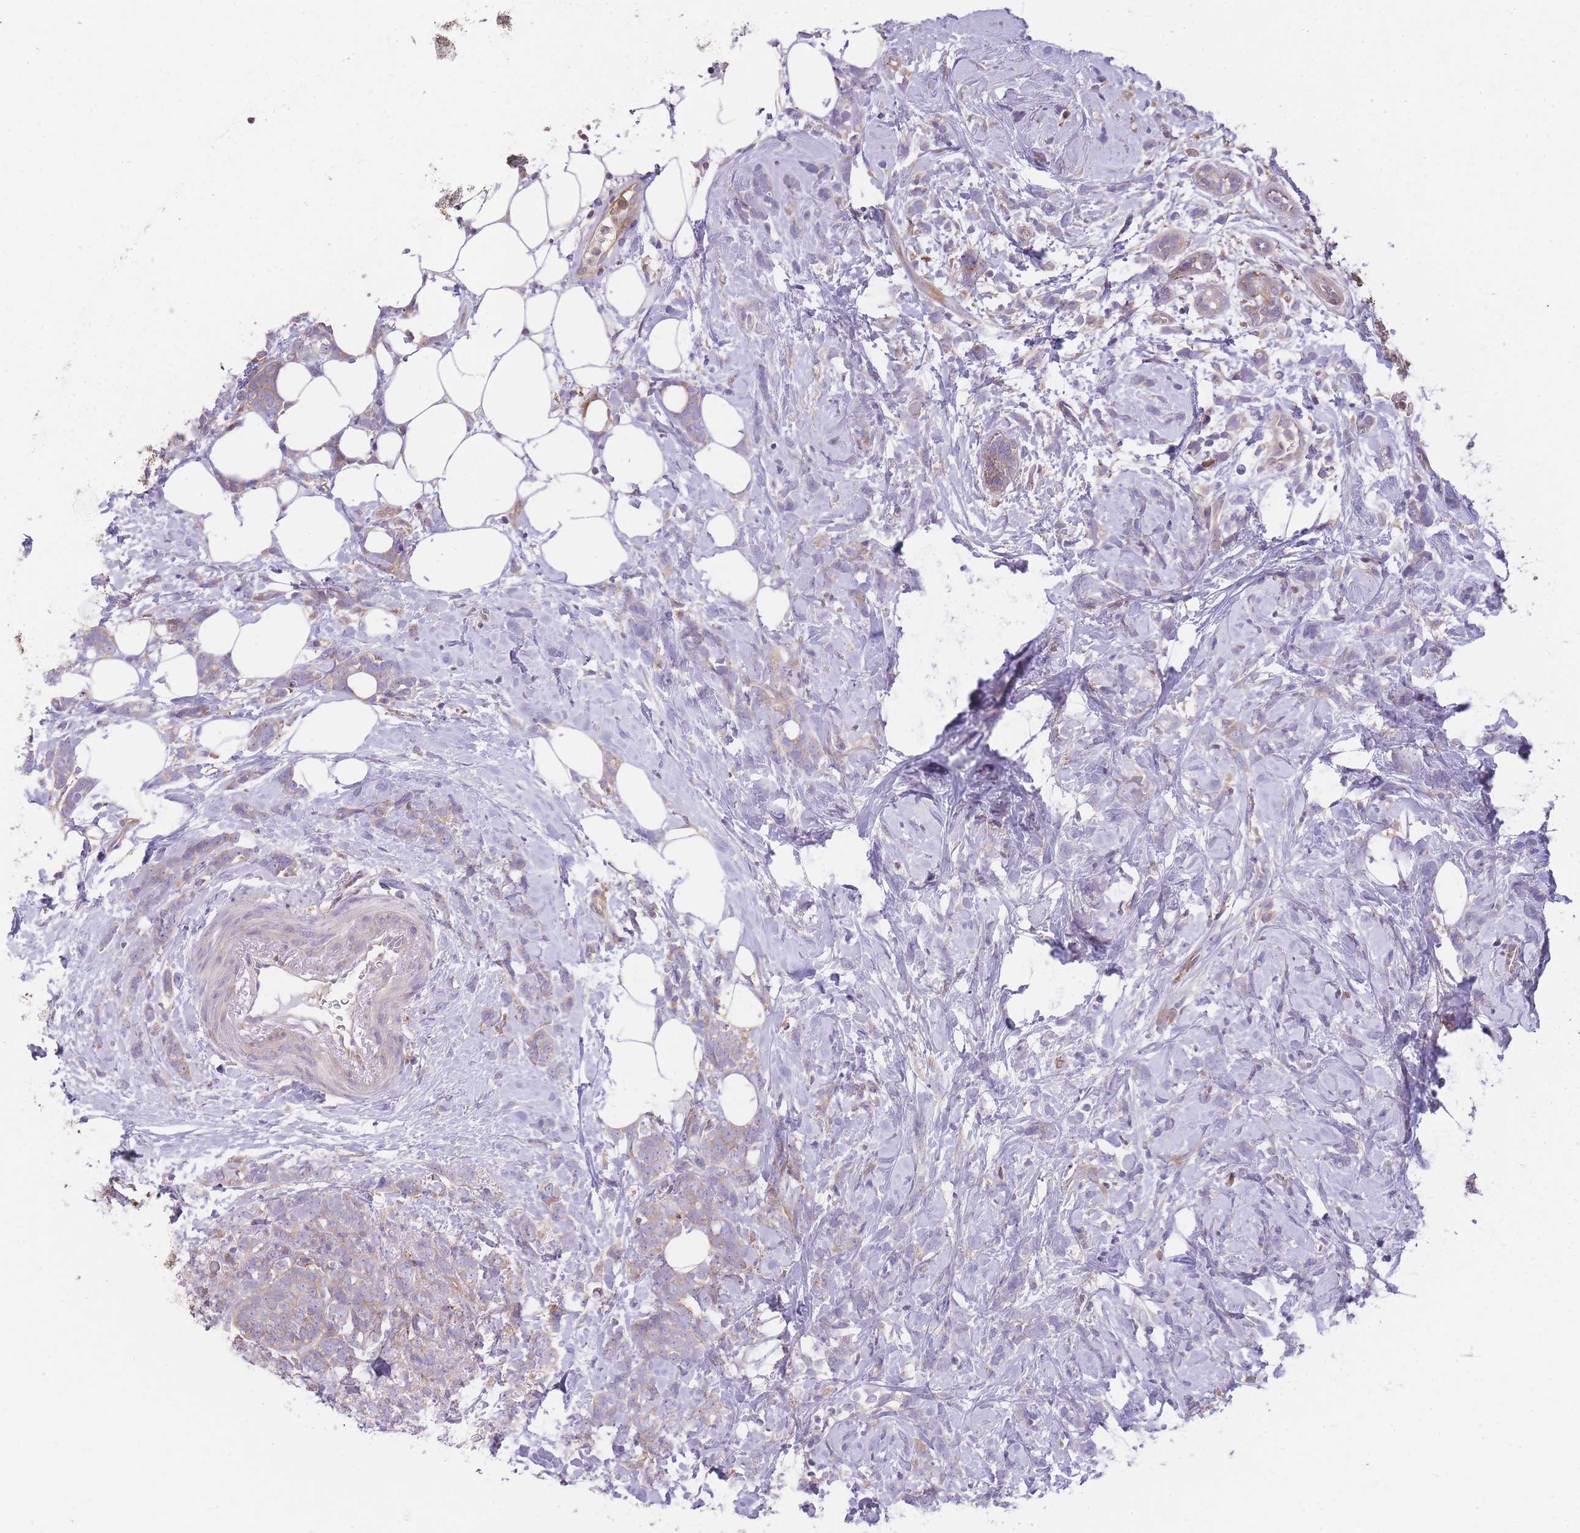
{"staining": {"intensity": "negative", "quantity": "none", "location": "none"}, "tissue": "breast cancer", "cell_type": "Tumor cells", "image_type": "cancer", "snomed": [{"axis": "morphology", "description": "Lobular carcinoma"}, {"axis": "topography", "description": "Breast"}], "caption": "Tumor cells show no significant expression in lobular carcinoma (breast).", "gene": "PRKAR1A", "patient": {"sex": "female", "age": 58}}